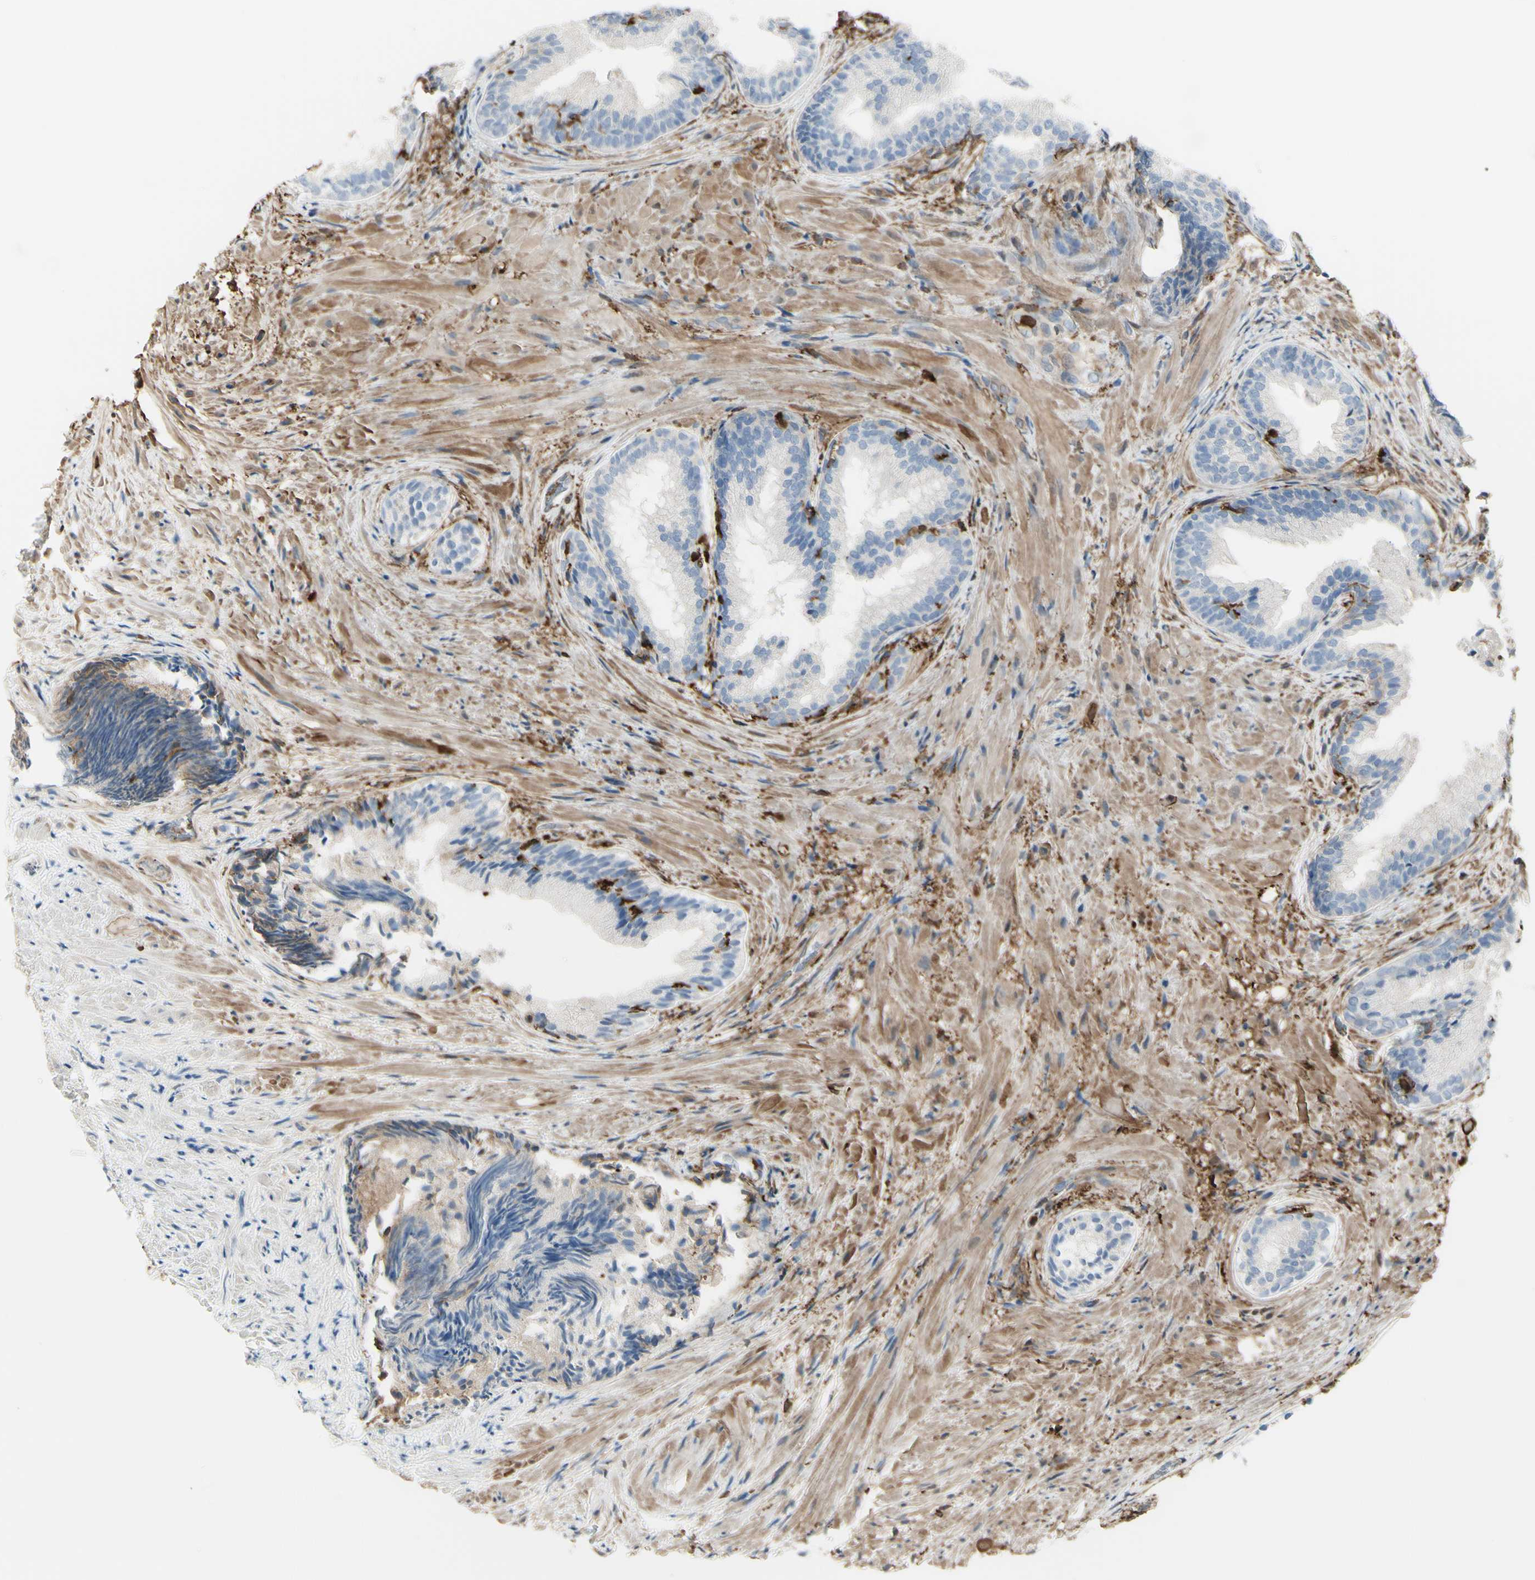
{"staining": {"intensity": "negative", "quantity": "none", "location": "none"}, "tissue": "prostate", "cell_type": "Glandular cells", "image_type": "normal", "snomed": [{"axis": "morphology", "description": "Normal tissue, NOS"}, {"axis": "topography", "description": "Prostate"}], "caption": "High magnification brightfield microscopy of unremarkable prostate stained with DAB (3,3'-diaminobenzidine) (brown) and counterstained with hematoxylin (blue): glandular cells show no significant staining.", "gene": "GSN", "patient": {"sex": "male", "age": 76}}